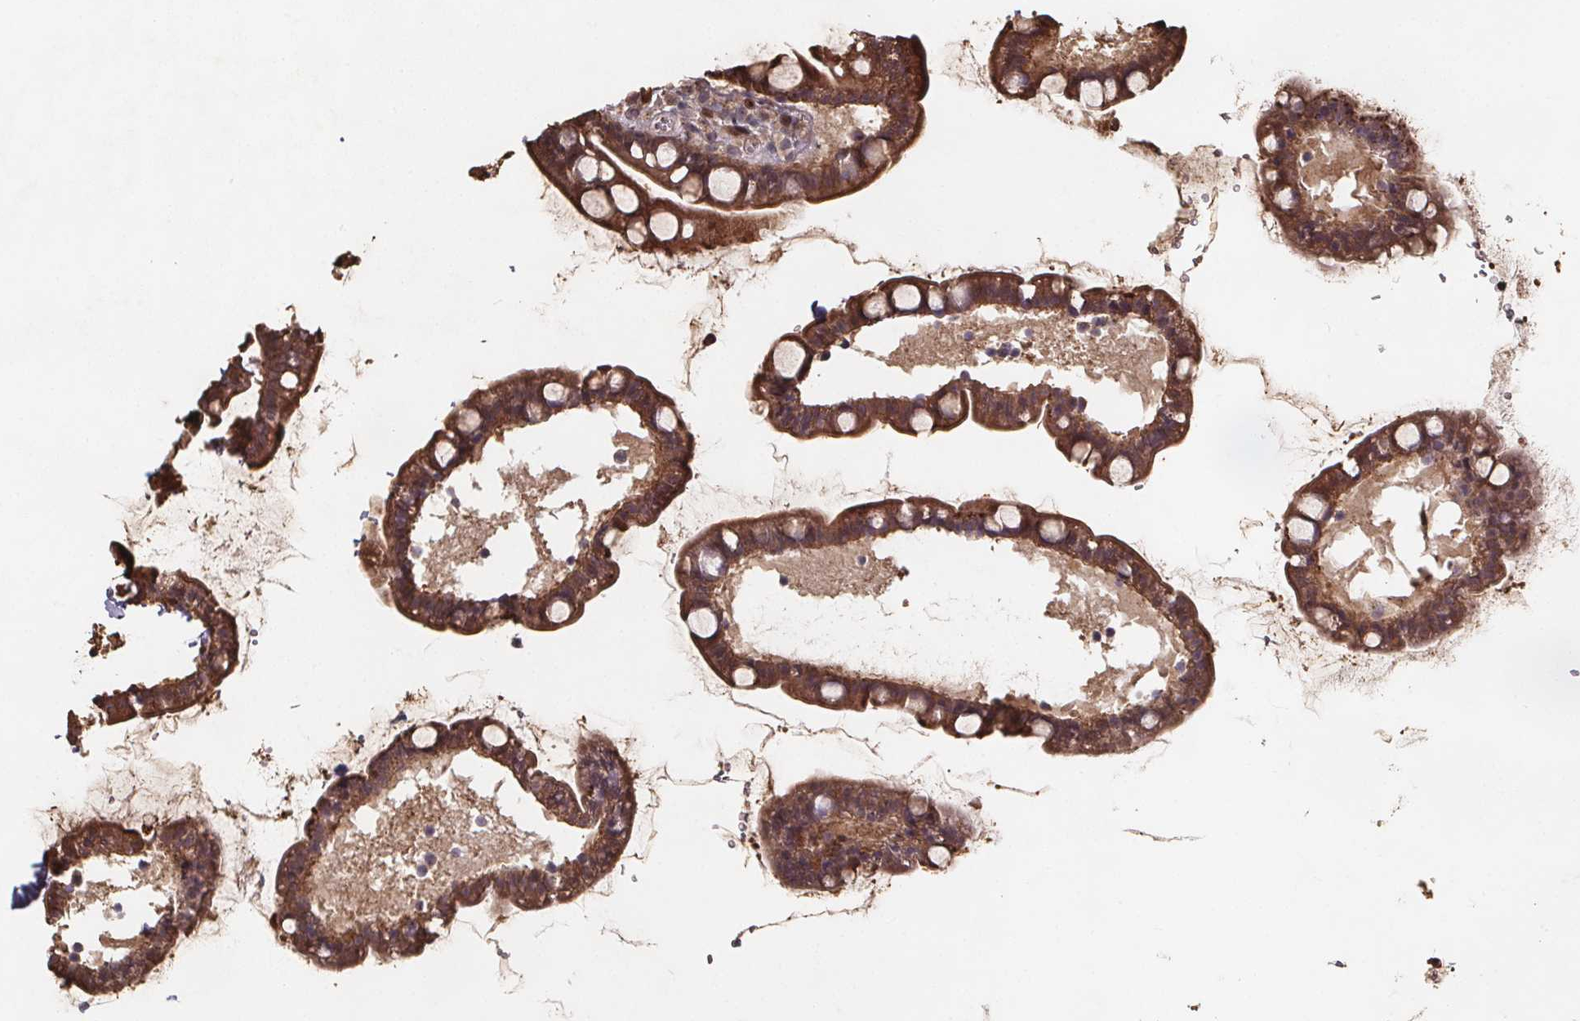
{"staining": {"intensity": "strong", "quantity": "25%-75%", "location": "cytoplasmic/membranous"}, "tissue": "small intestine", "cell_type": "Glandular cells", "image_type": "normal", "snomed": [{"axis": "morphology", "description": "Normal tissue, NOS"}, {"axis": "topography", "description": "Small intestine"}], "caption": "IHC photomicrograph of normal small intestine: small intestine stained using immunohistochemistry demonstrates high levels of strong protein expression localized specifically in the cytoplasmic/membranous of glandular cells, appearing as a cytoplasmic/membranous brown color.", "gene": "ZNF879", "patient": {"sex": "male", "age": 70}}